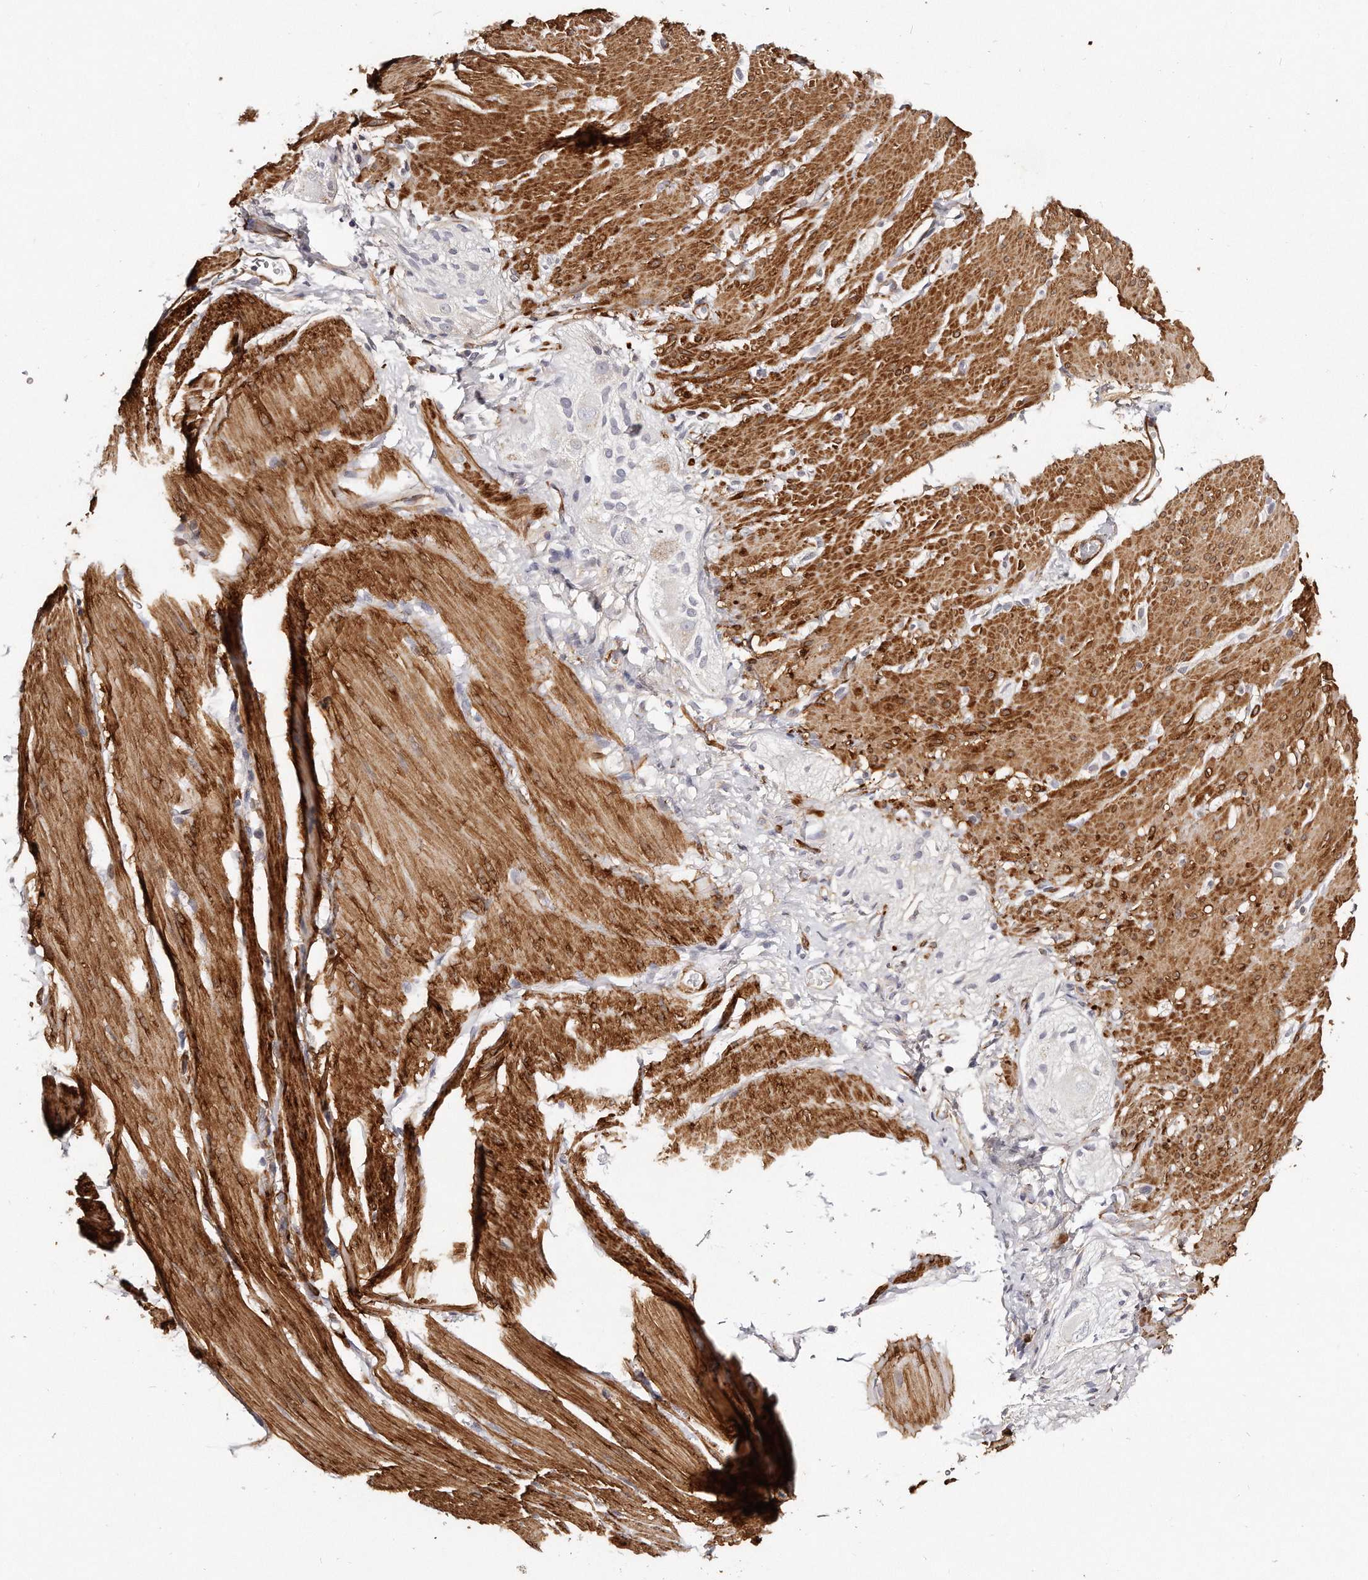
{"staining": {"intensity": "strong", "quantity": ">75%", "location": "cytoplasmic/membranous"}, "tissue": "smooth muscle", "cell_type": "Smooth muscle cells", "image_type": "normal", "snomed": [{"axis": "morphology", "description": "Normal tissue, NOS"}, {"axis": "topography", "description": "Smooth muscle"}, {"axis": "topography", "description": "Small intestine"}], "caption": "IHC histopathology image of normal smooth muscle: human smooth muscle stained using immunohistochemistry reveals high levels of strong protein expression localized specifically in the cytoplasmic/membranous of smooth muscle cells, appearing as a cytoplasmic/membranous brown color.", "gene": "LMOD1", "patient": {"sex": "female", "age": 84}}